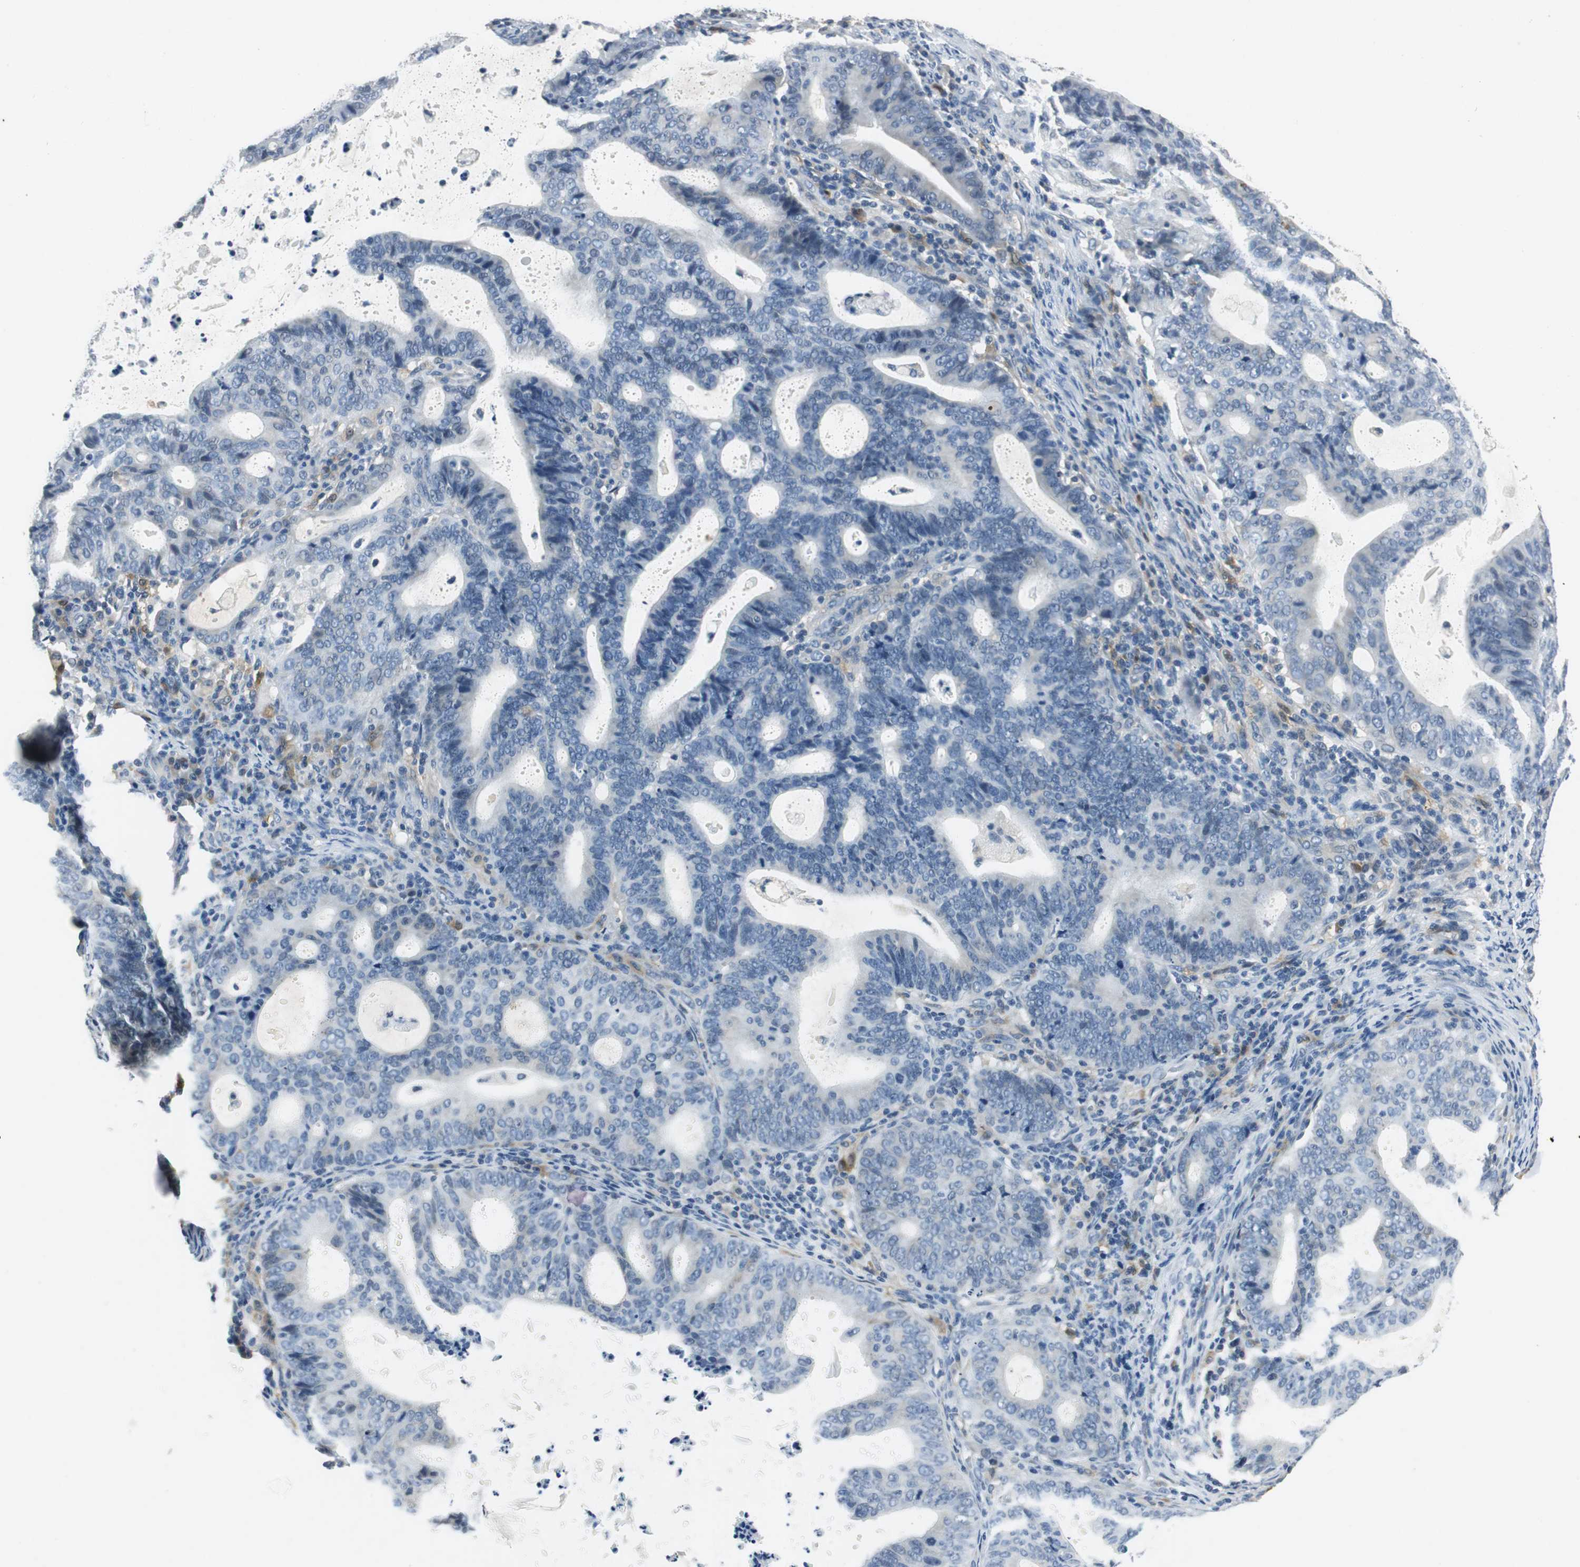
{"staining": {"intensity": "negative", "quantity": "none", "location": "none"}, "tissue": "endometrial cancer", "cell_type": "Tumor cells", "image_type": "cancer", "snomed": [{"axis": "morphology", "description": "Adenocarcinoma, NOS"}, {"axis": "topography", "description": "Uterus"}], "caption": "Human endometrial cancer (adenocarcinoma) stained for a protein using IHC displays no positivity in tumor cells.", "gene": "ME1", "patient": {"sex": "female", "age": 83}}